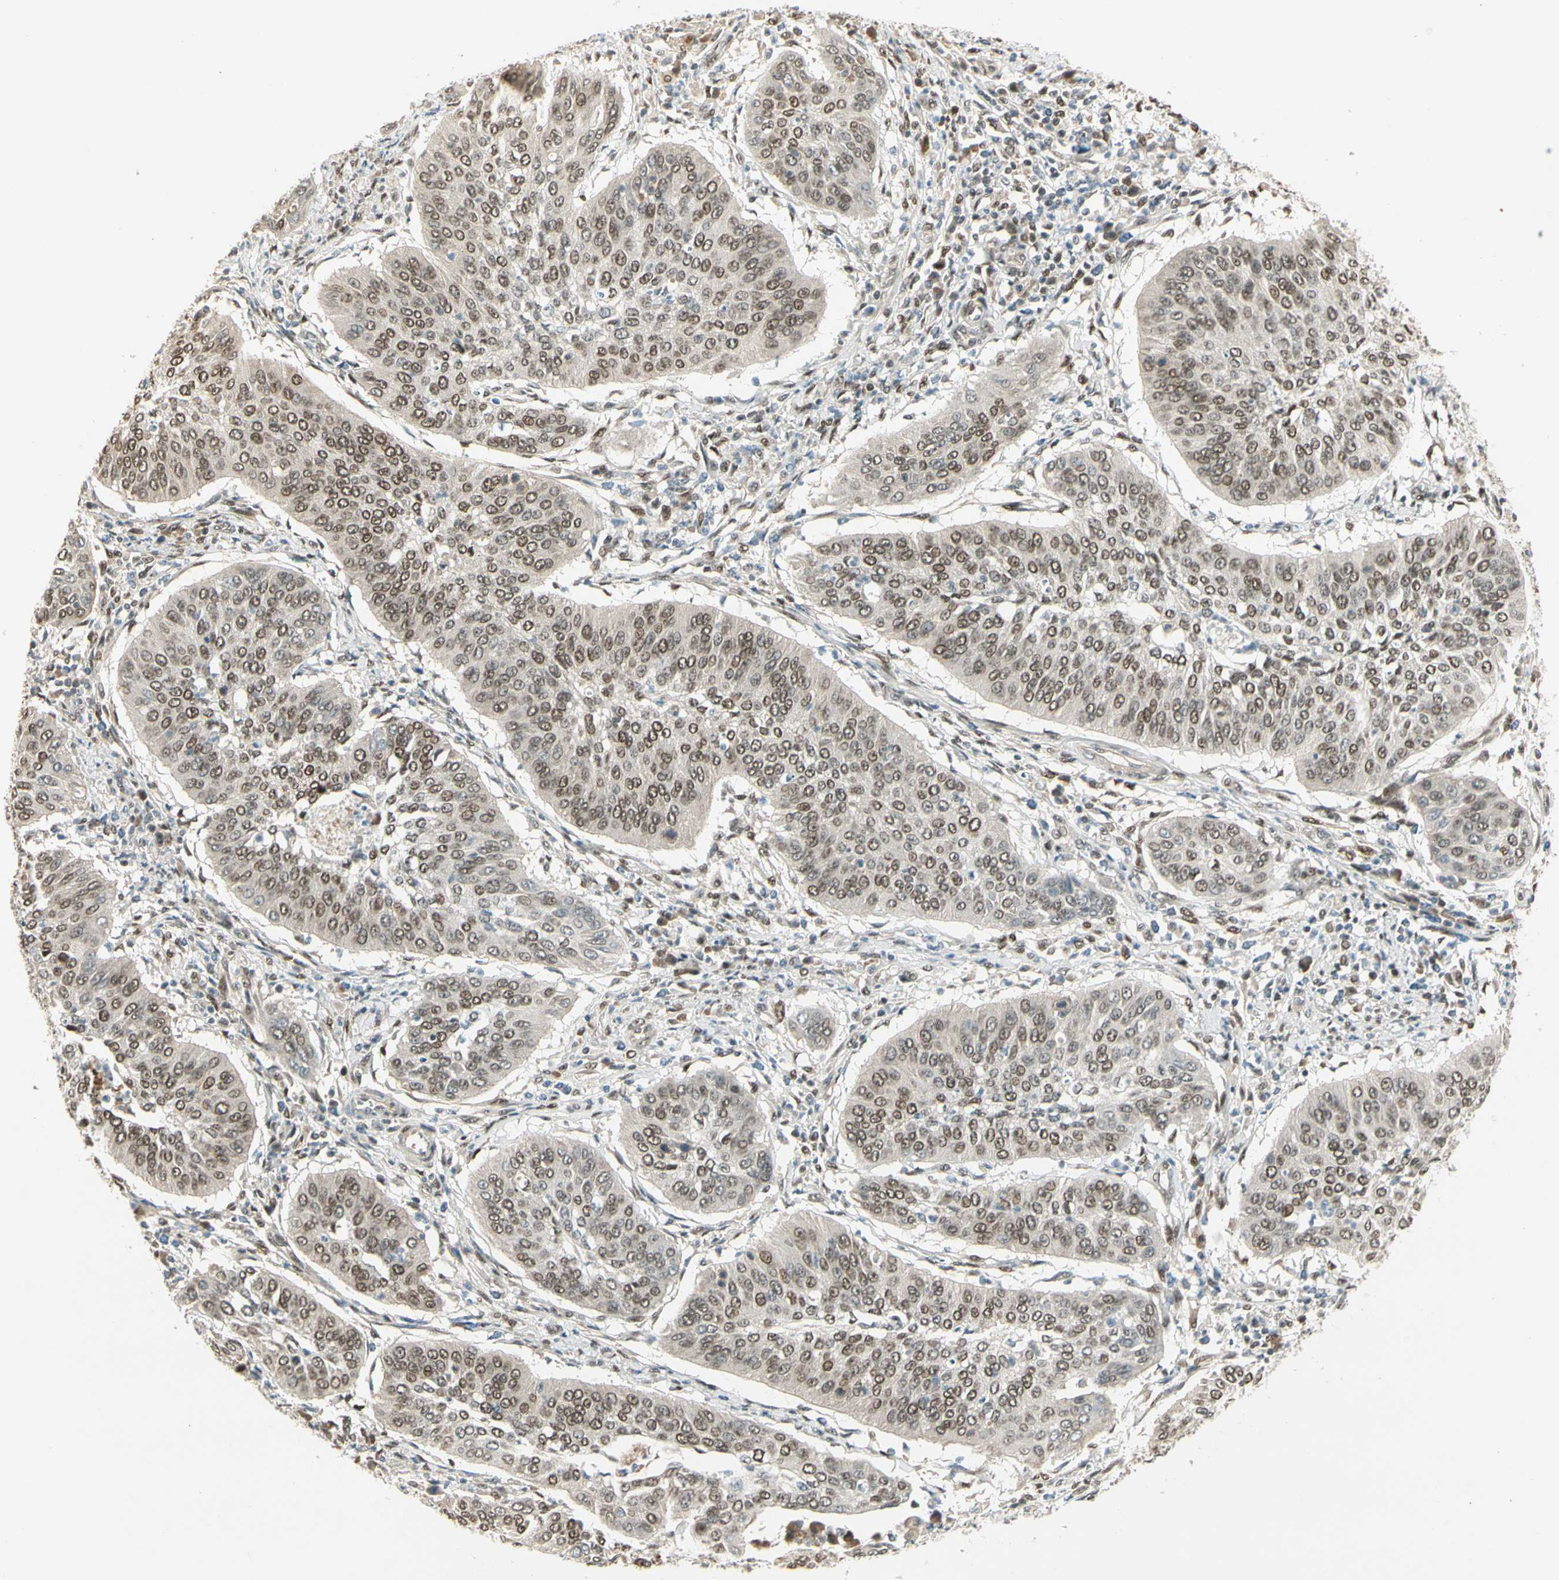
{"staining": {"intensity": "moderate", "quantity": ">75%", "location": "nuclear"}, "tissue": "cervical cancer", "cell_type": "Tumor cells", "image_type": "cancer", "snomed": [{"axis": "morphology", "description": "Normal tissue, NOS"}, {"axis": "morphology", "description": "Squamous cell carcinoma, NOS"}, {"axis": "topography", "description": "Cervix"}], "caption": "A medium amount of moderate nuclear positivity is appreciated in about >75% of tumor cells in squamous cell carcinoma (cervical) tissue. The staining was performed using DAB, with brown indicating positive protein expression. Nuclei are stained blue with hematoxylin.", "gene": "GTF3A", "patient": {"sex": "female", "age": 39}}